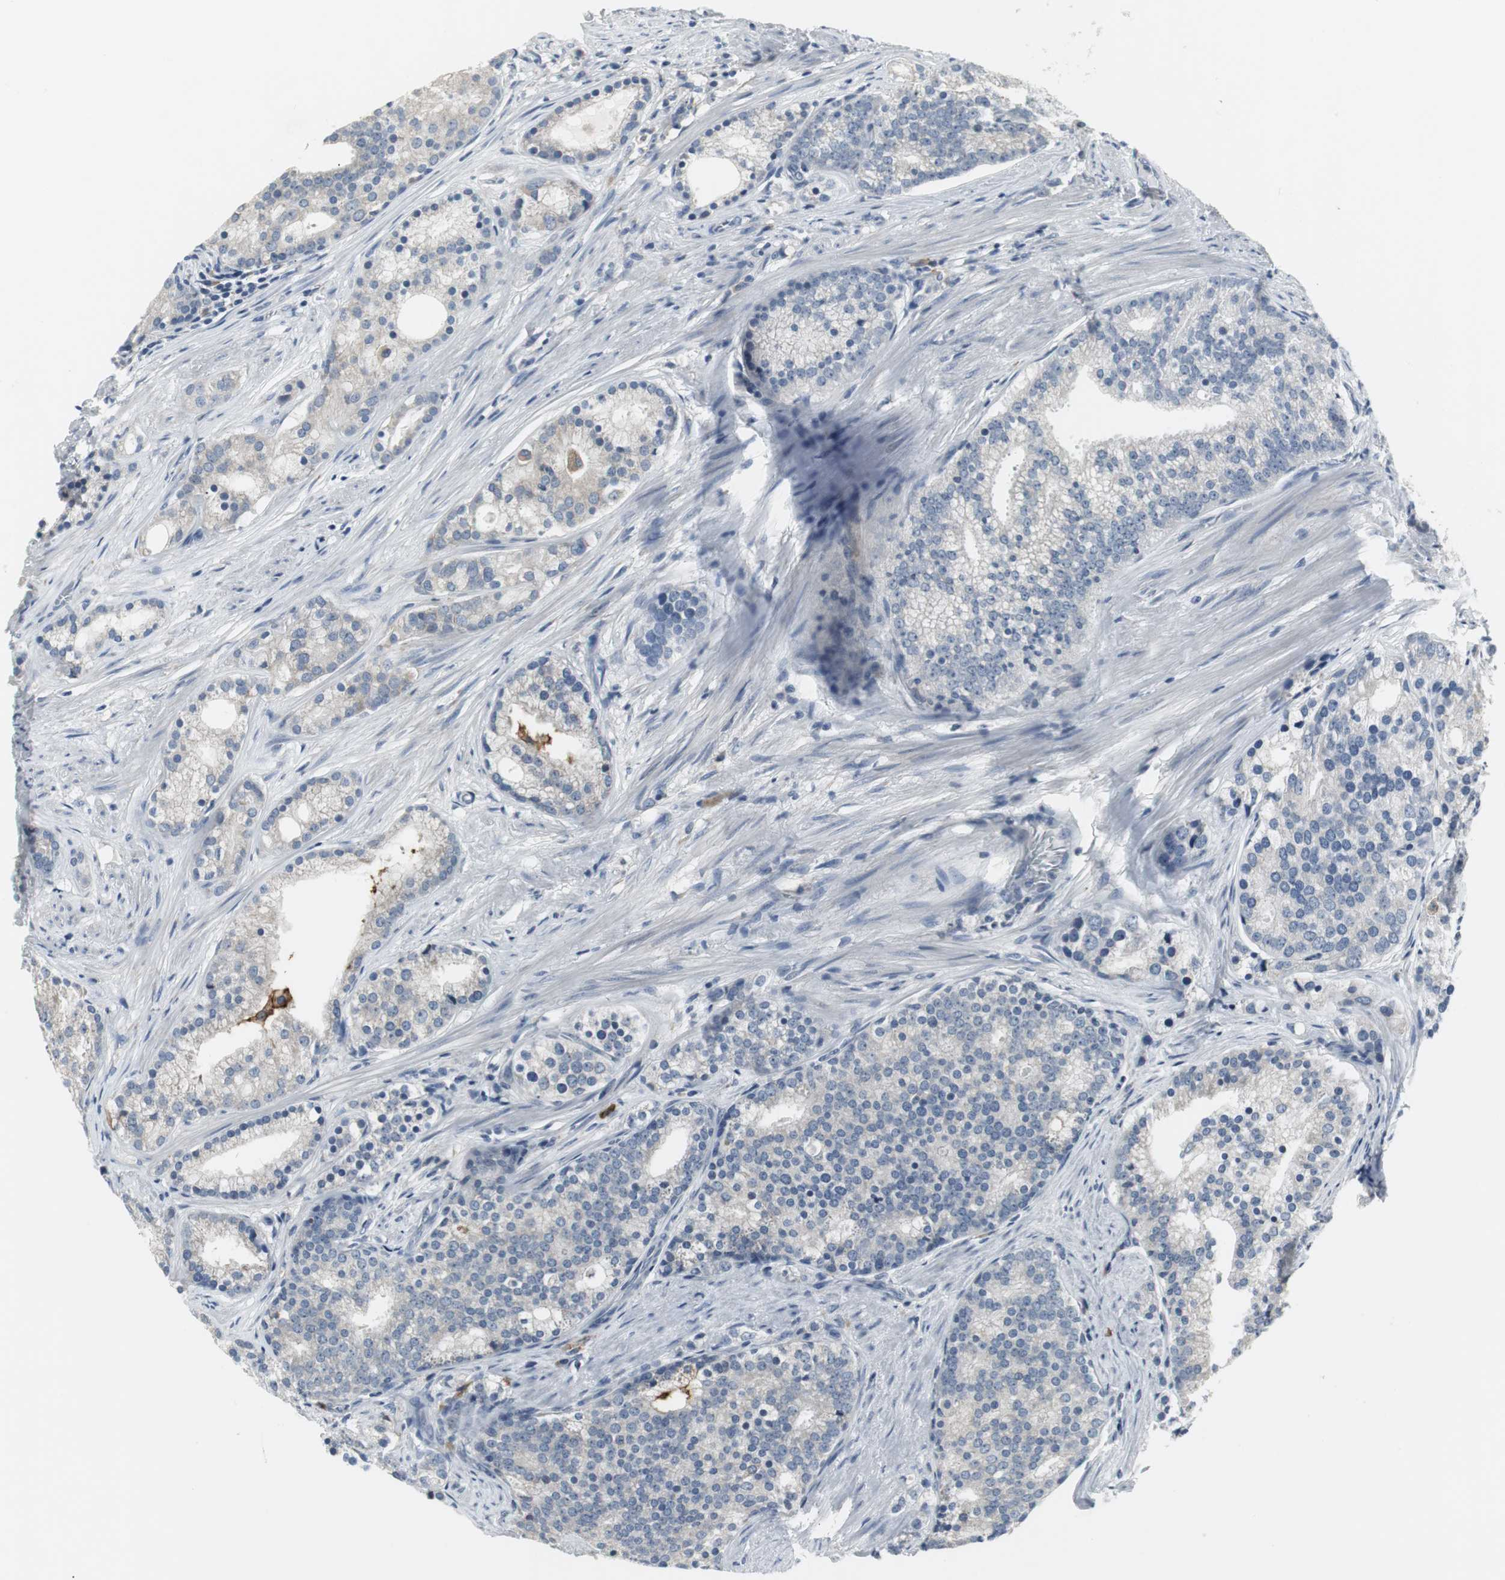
{"staining": {"intensity": "negative", "quantity": "none", "location": "none"}, "tissue": "prostate cancer", "cell_type": "Tumor cells", "image_type": "cancer", "snomed": [{"axis": "morphology", "description": "Adenocarcinoma, Low grade"}, {"axis": "topography", "description": "Prostate"}], "caption": "Photomicrograph shows no significant protein positivity in tumor cells of prostate cancer (adenocarcinoma (low-grade)). Nuclei are stained in blue.", "gene": "SLC2A5", "patient": {"sex": "male", "age": 71}}